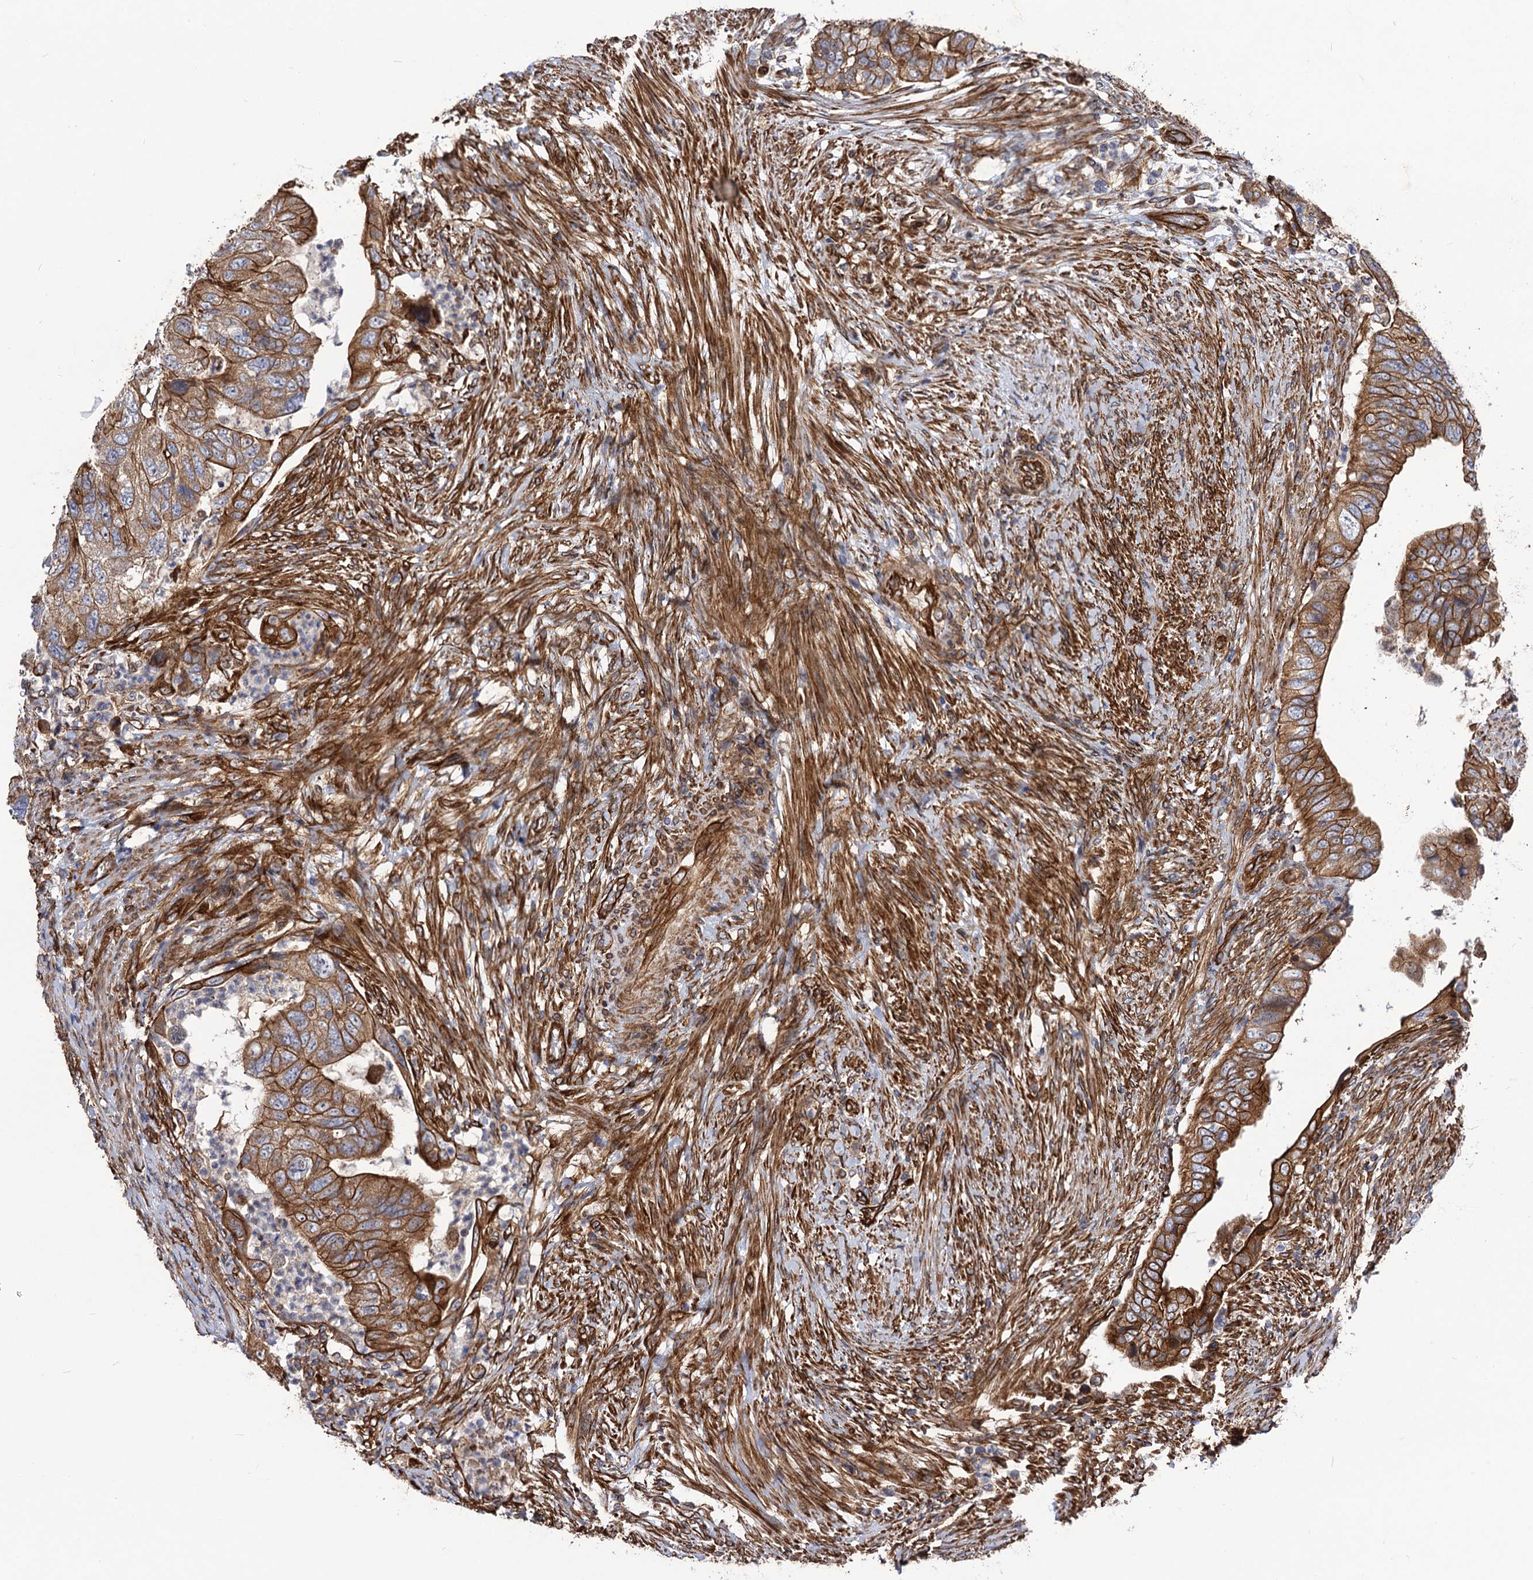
{"staining": {"intensity": "strong", "quantity": ">75%", "location": "cytoplasmic/membranous"}, "tissue": "colorectal cancer", "cell_type": "Tumor cells", "image_type": "cancer", "snomed": [{"axis": "morphology", "description": "Adenocarcinoma, NOS"}, {"axis": "topography", "description": "Rectum"}], "caption": "This photomicrograph exhibits immunohistochemistry staining of human colorectal cancer (adenocarcinoma), with high strong cytoplasmic/membranous positivity in about >75% of tumor cells.", "gene": "CIP2A", "patient": {"sex": "male", "age": 63}}